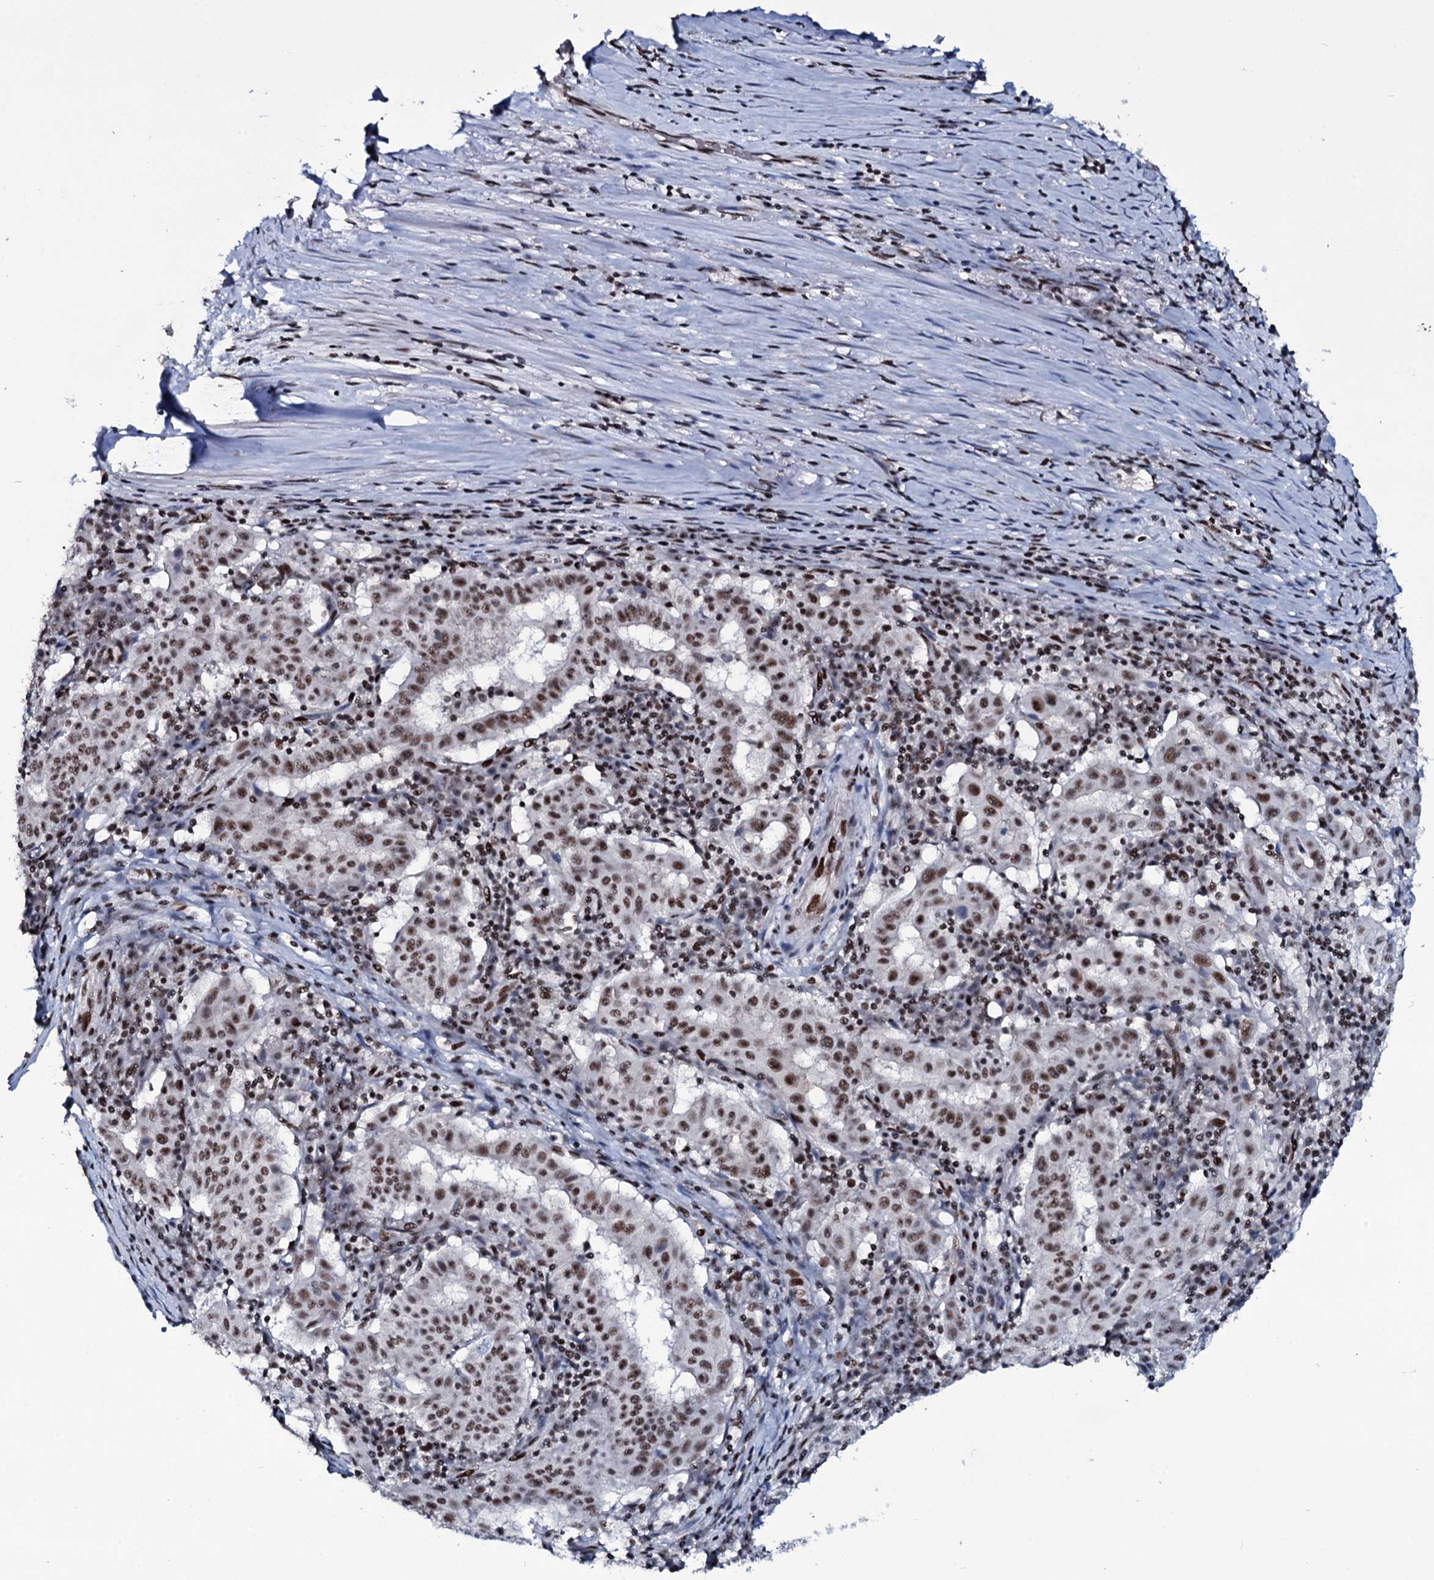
{"staining": {"intensity": "moderate", "quantity": ">75%", "location": "nuclear"}, "tissue": "pancreatic cancer", "cell_type": "Tumor cells", "image_type": "cancer", "snomed": [{"axis": "morphology", "description": "Adenocarcinoma, NOS"}, {"axis": "topography", "description": "Pancreas"}], "caption": "The immunohistochemical stain shows moderate nuclear expression in tumor cells of adenocarcinoma (pancreatic) tissue.", "gene": "ZMIZ2", "patient": {"sex": "male", "age": 63}}